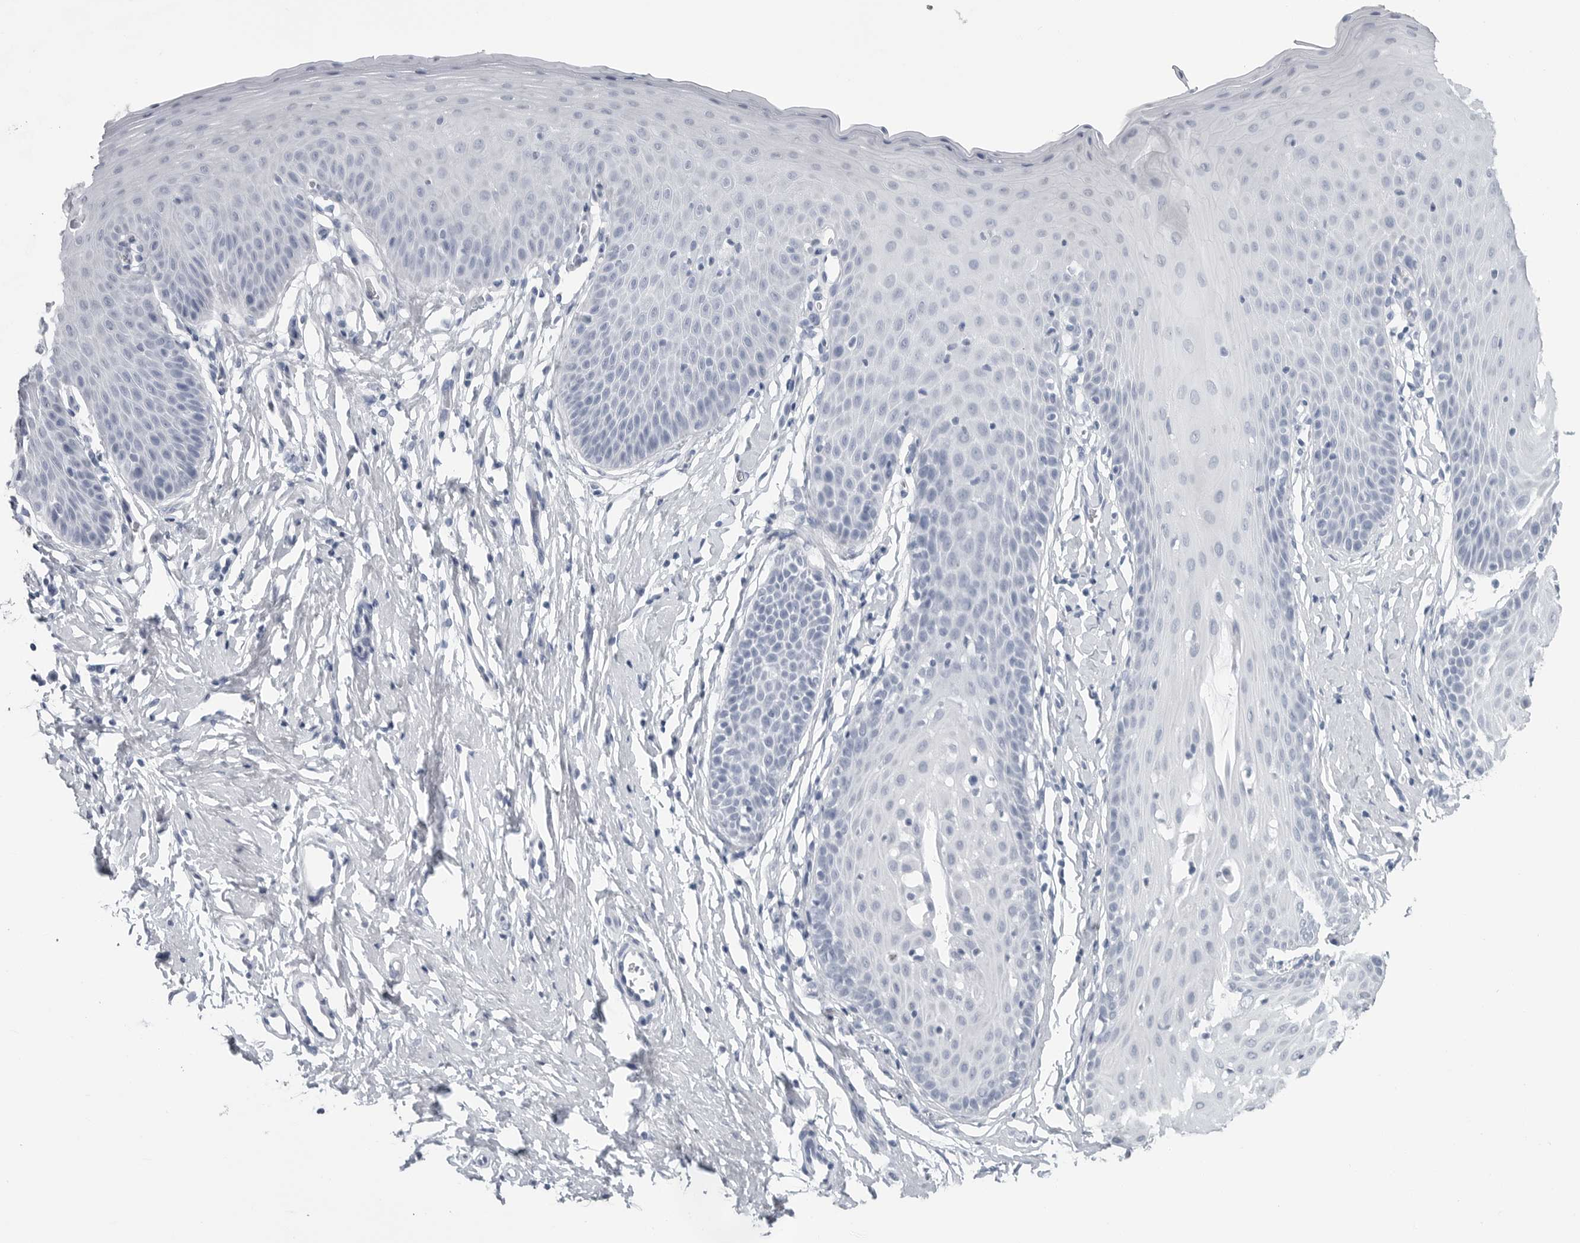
{"staining": {"intensity": "negative", "quantity": "none", "location": "none"}, "tissue": "cervix", "cell_type": "Glandular cells", "image_type": "normal", "snomed": [{"axis": "morphology", "description": "Normal tissue, NOS"}, {"axis": "topography", "description": "Cervix"}], "caption": "An IHC micrograph of normal cervix is shown. There is no staining in glandular cells of cervix.", "gene": "CSH1", "patient": {"sex": "female", "age": 36}}